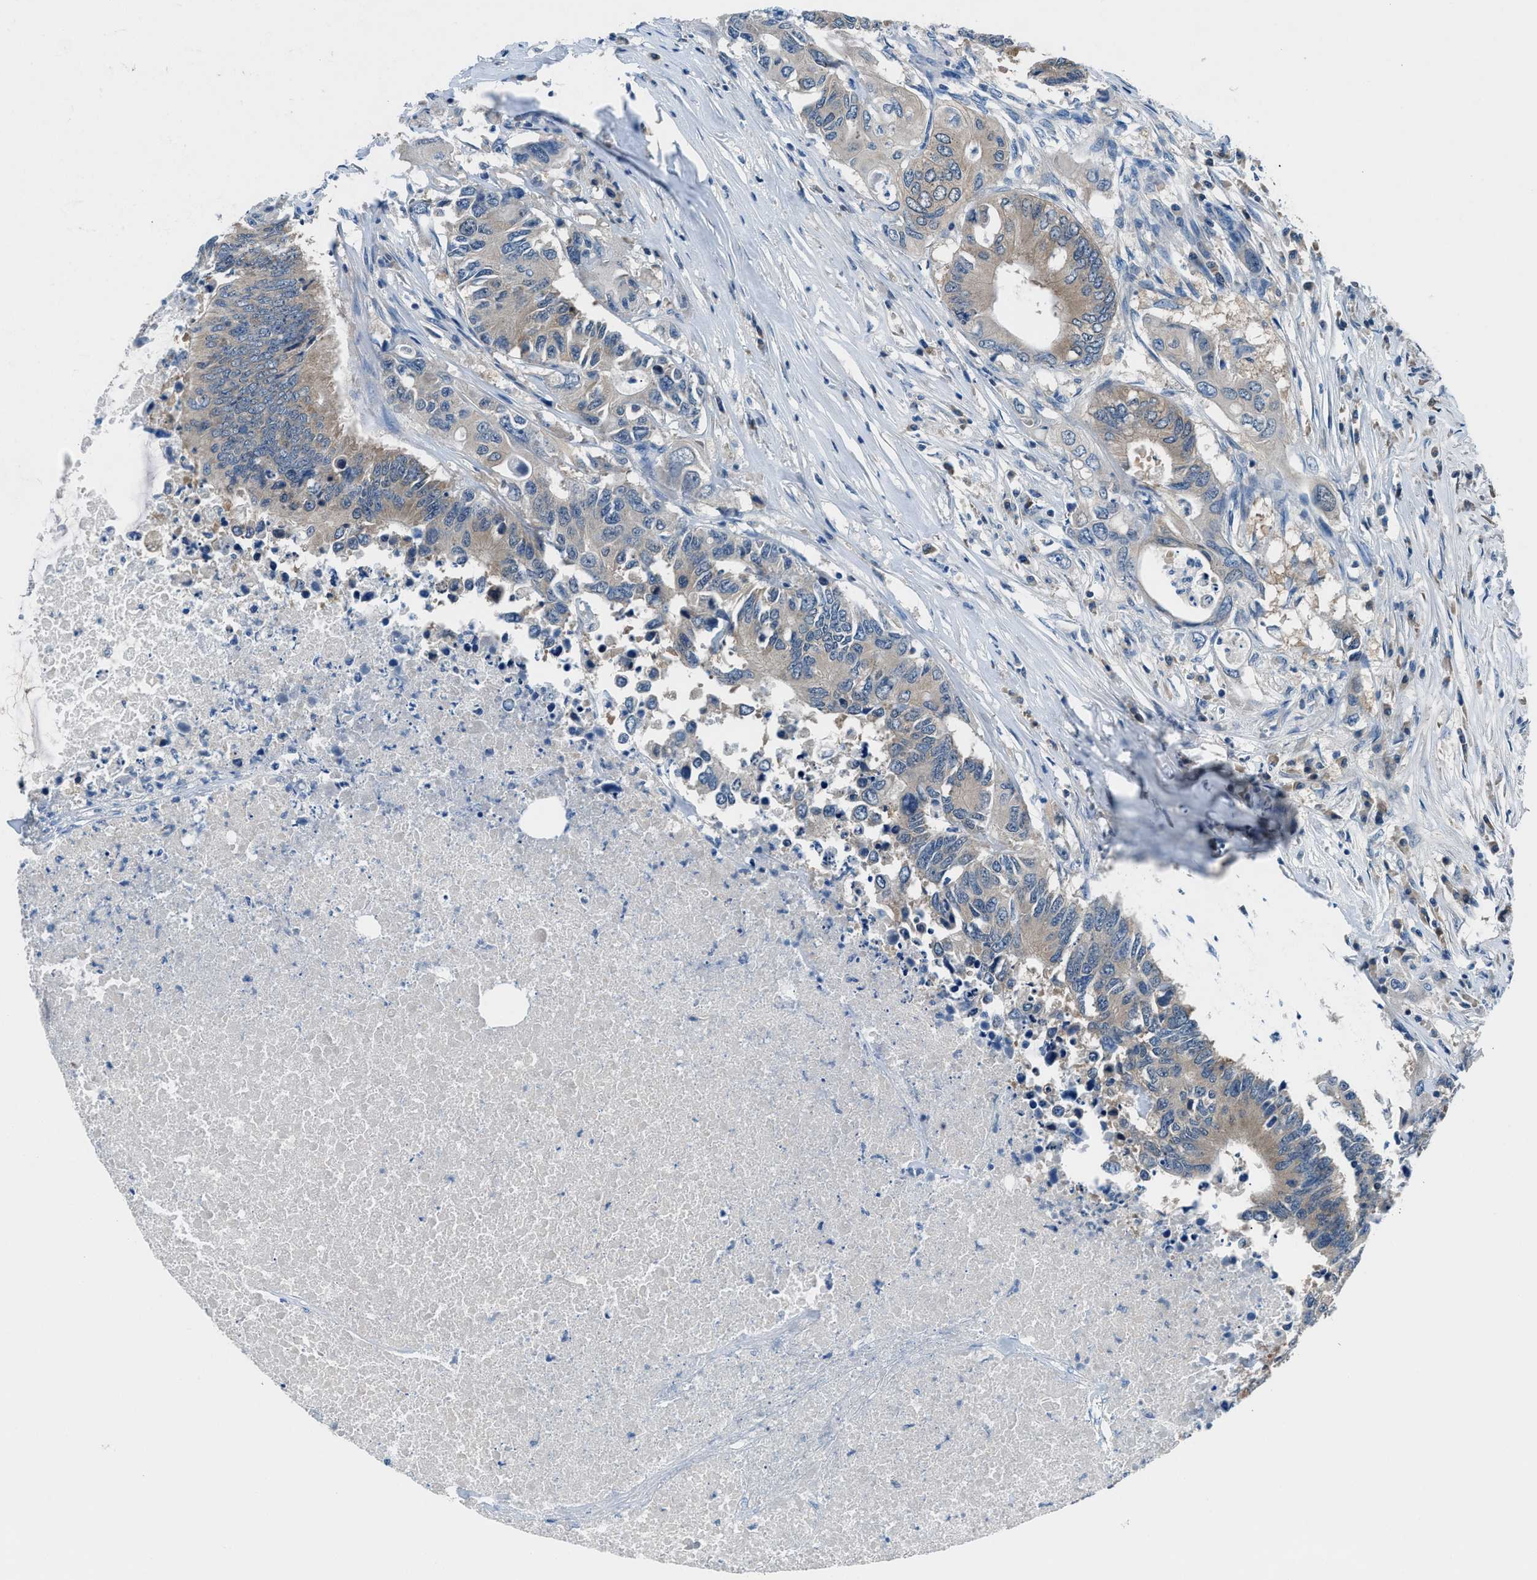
{"staining": {"intensity": "weak", "quantity": "25%-75%", "location": "cytoplasmic/membranous"}, "tissue": "colorectal cancer", "cell_type": "Tumor cells", "image_type": "cancer", "snomed": [{"axis": "morphology", "description": "Adenocarcinoma, NOS"}, {"axis": "topography", "description": "Colon"}], "caption": "This is an image of IHC staining of adenocarcinoma (colorectal), which shows weak expression in the cytoplasmic/membranous of tumor cells.", "gene": "ACP1", "patient": {"sex": "male", "age": 71}}